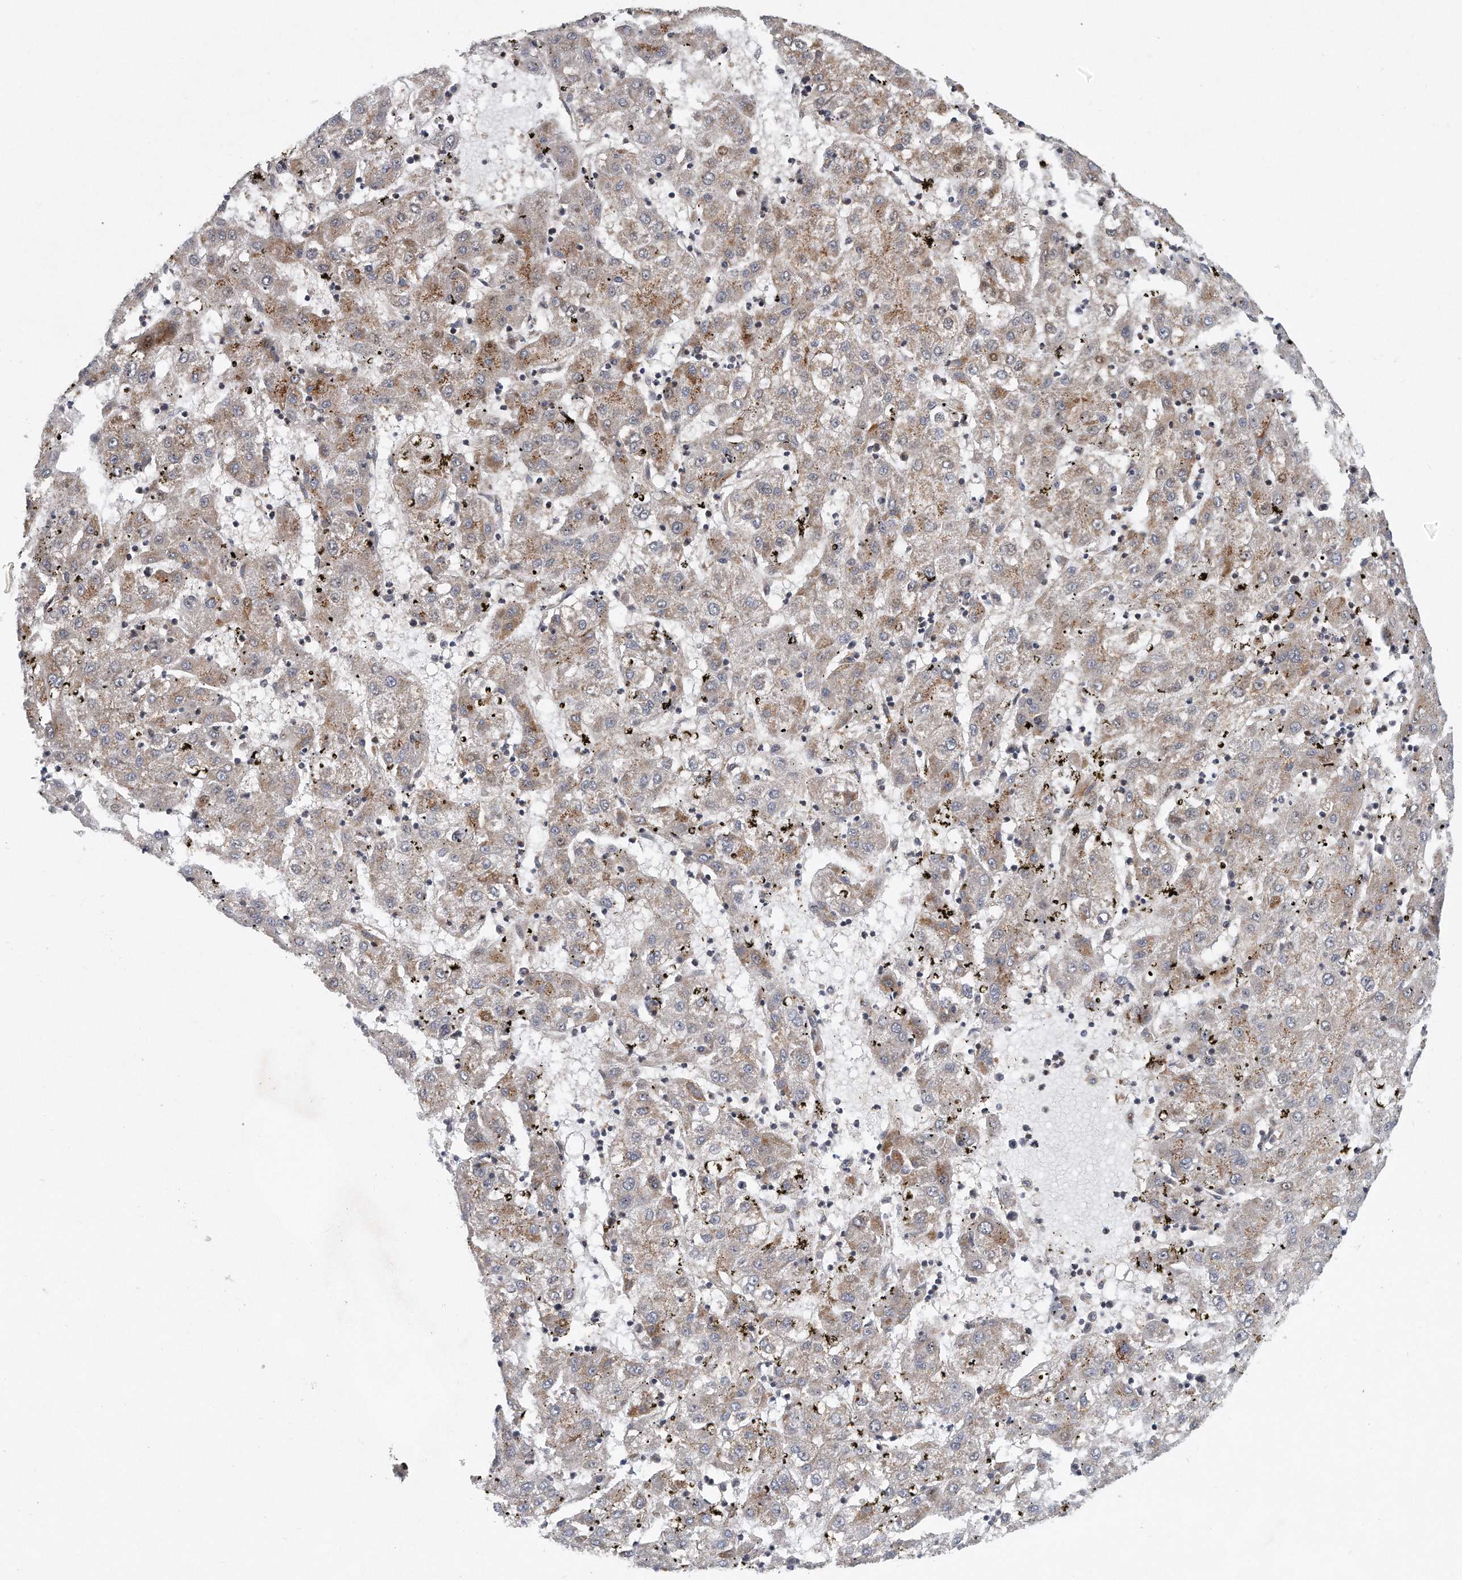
{"staining": {"intensity": "weak", "quantity": ">75%", "location": "cytoplasmic/membranous"}, "tissue": "liver cancer", "cell_type": "Tumor cells", "image_type": "cancer", "snomed": [{"axis": "morphology", "description": "Carcinoma, Hepatocellular, NOS"}, {"axis": "topography", "description": "Liver"}], "caption": "An image showing weak cytoplasmic/membranous expression in approximately >75% of tumor cells in liver cancer, as visualized by brown immunohistochemical staining.", "gene": "PCDH8", "patient": {"sex": "male", "age": 72}}